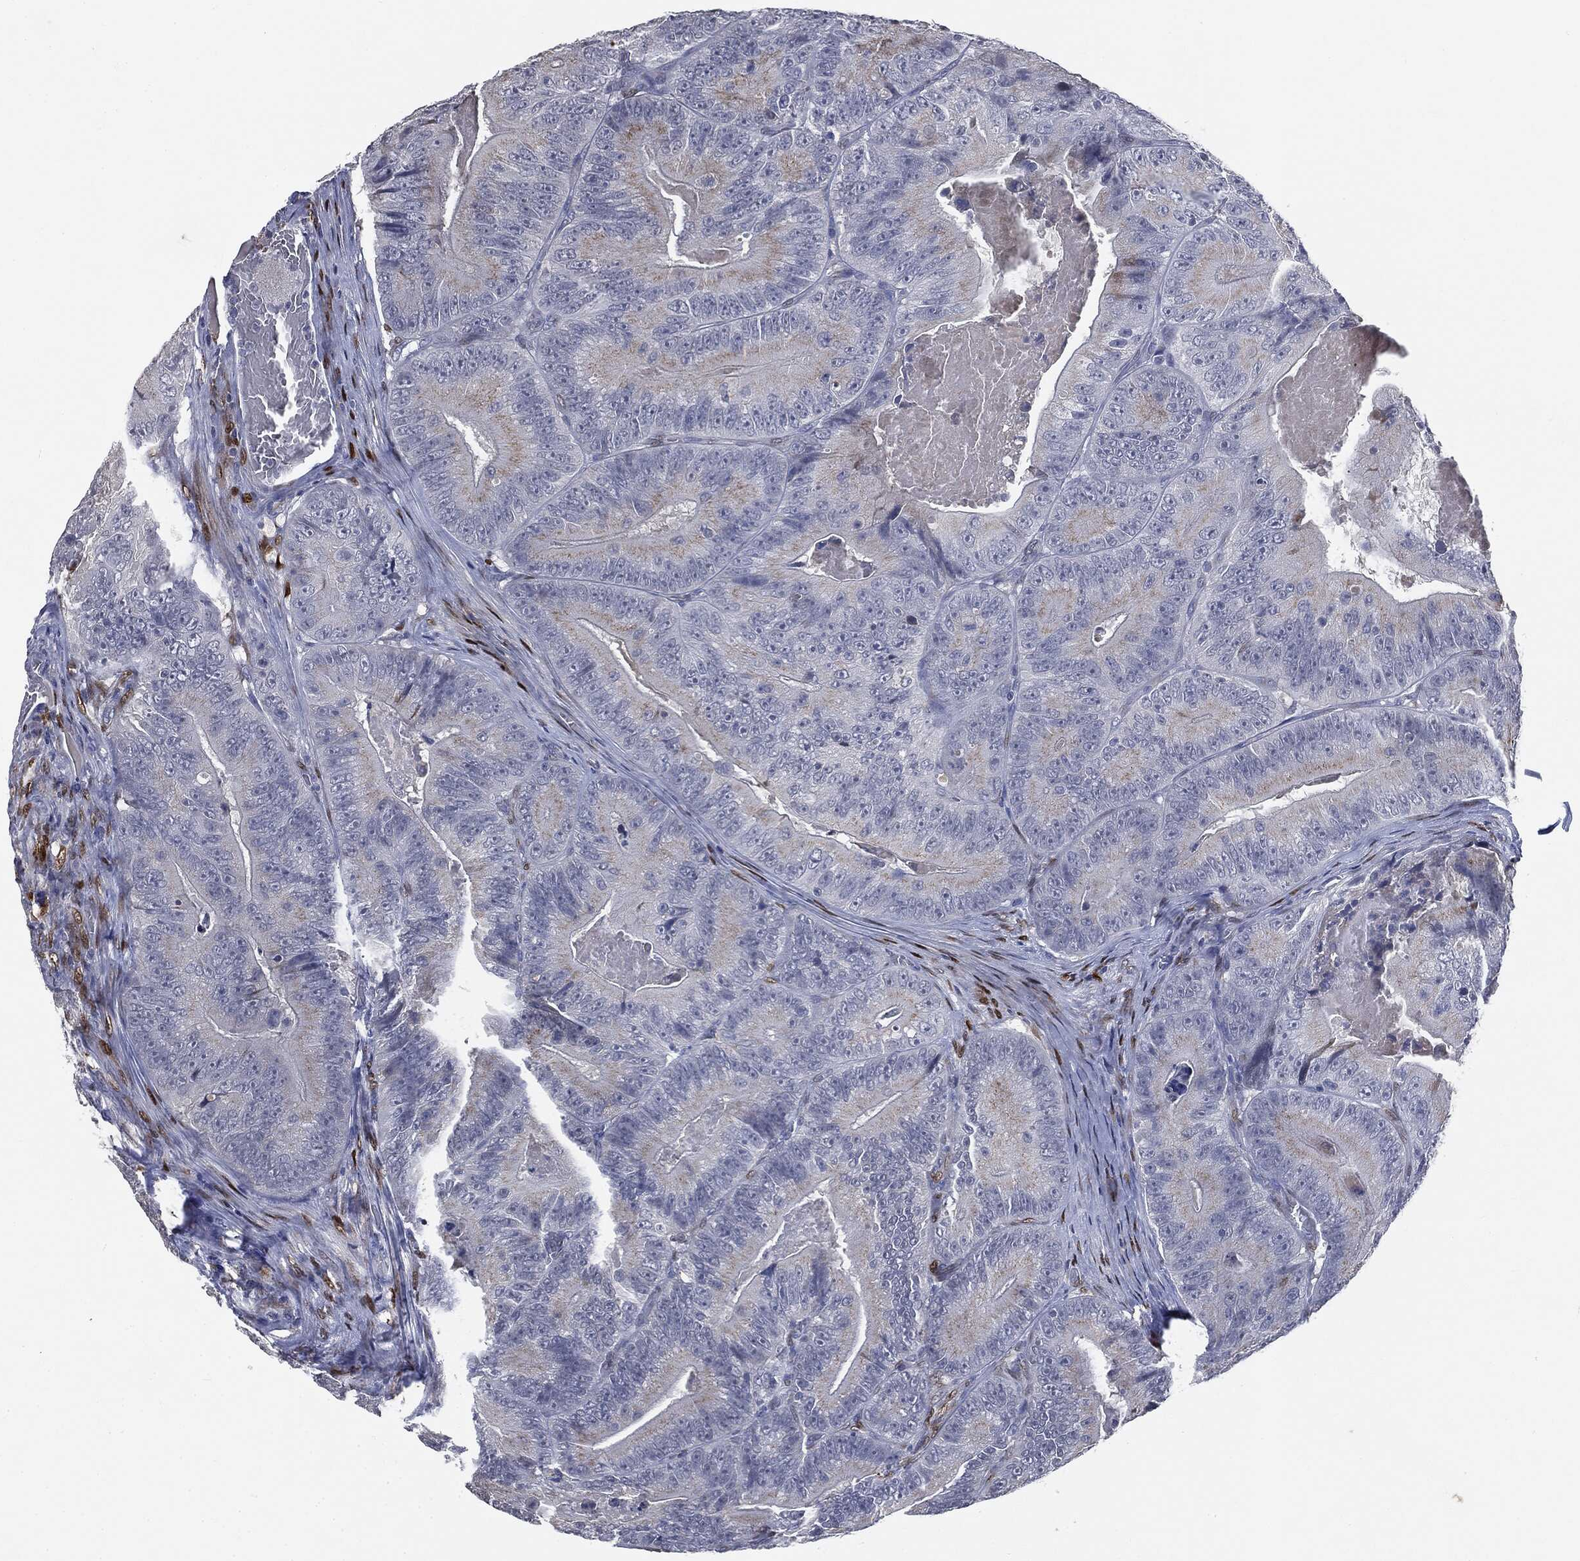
{"staining": {"intensity": "weak", "quantity": "<25%", "location": "cytoplasmic/membranous"}, "tissue": "colorectal cancer", "cell_type": "Tumor cells", "image_type": "cancer", "snomed": [{"axis": "morphology", "description": "Adenocarcinoma, NOS"}, {"axis": "topography", "description": "Colon"}], "caption": "An immunohistochemistry micrograph of colorectal adenocarcinoma is shown. There is no staining in tumor cells of colorectal adenocarcinoma. (Brightfield microscopy of DAB (3,3'-diaminobenzidine) immunohistochemistry at high magnification).", "gene": "CASD1", "patient": {"sex": "female", "age": 86}}